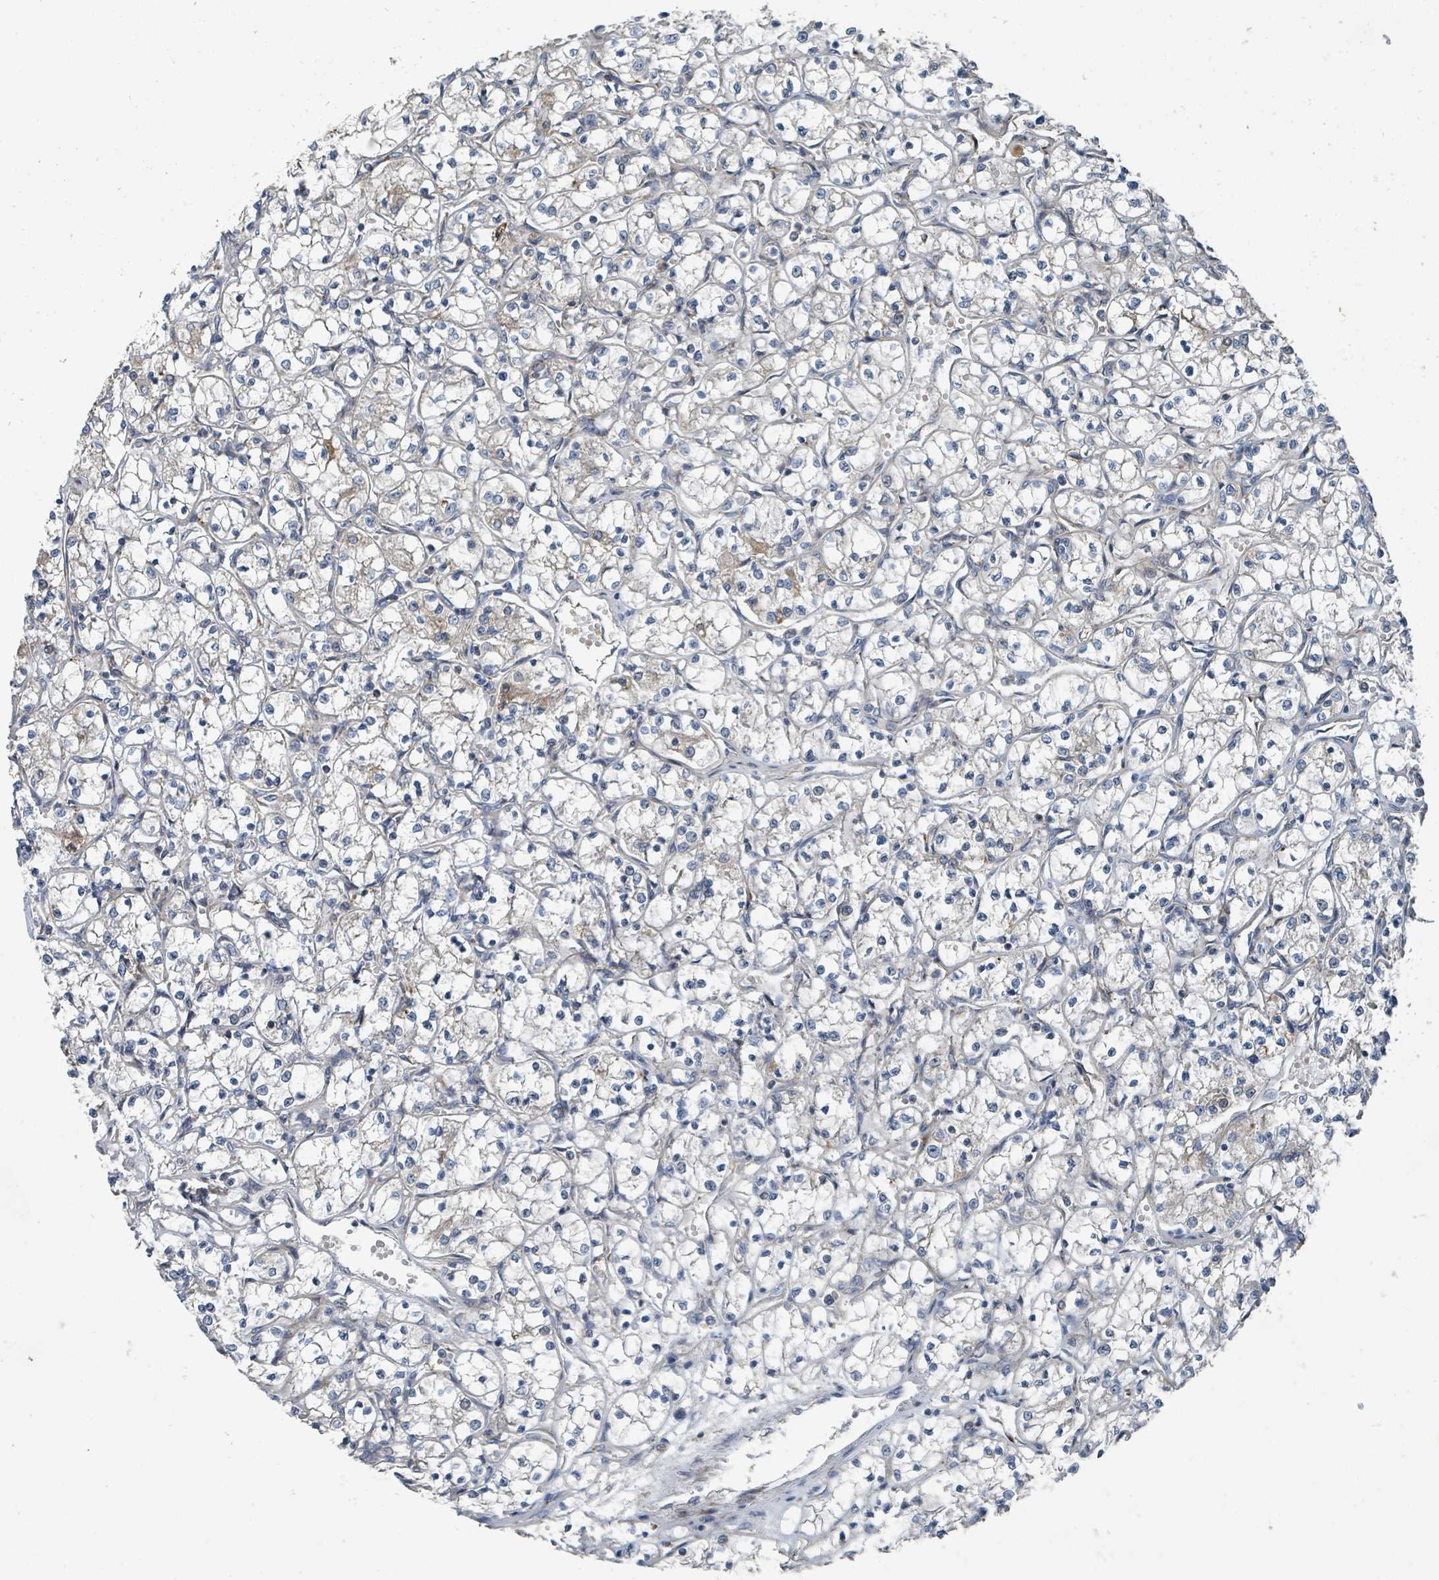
{"staining": {"intensity": "negative", "quantity": "none", "location": "none"}, "tissue": "renal cancer", "cell_type": "Tumor cells", "image_type": "cancer", "snomed": [{"axis": "morphology", "description": "Adenocarcinoma, NOS"}, {"axis": "topography", "description": "Kidney"}], "caption": "Photomicrograph shows no protein expression in tumor cells of renal adenocarcinoma tissue. The staining is performed using DAB (3,3'-diaminobenzidine) brown chromogen with nuclei counter-stained in using hematoxylin.", "gene": "DIPK2A", "patient": {"sex": "female", "age": 69}}